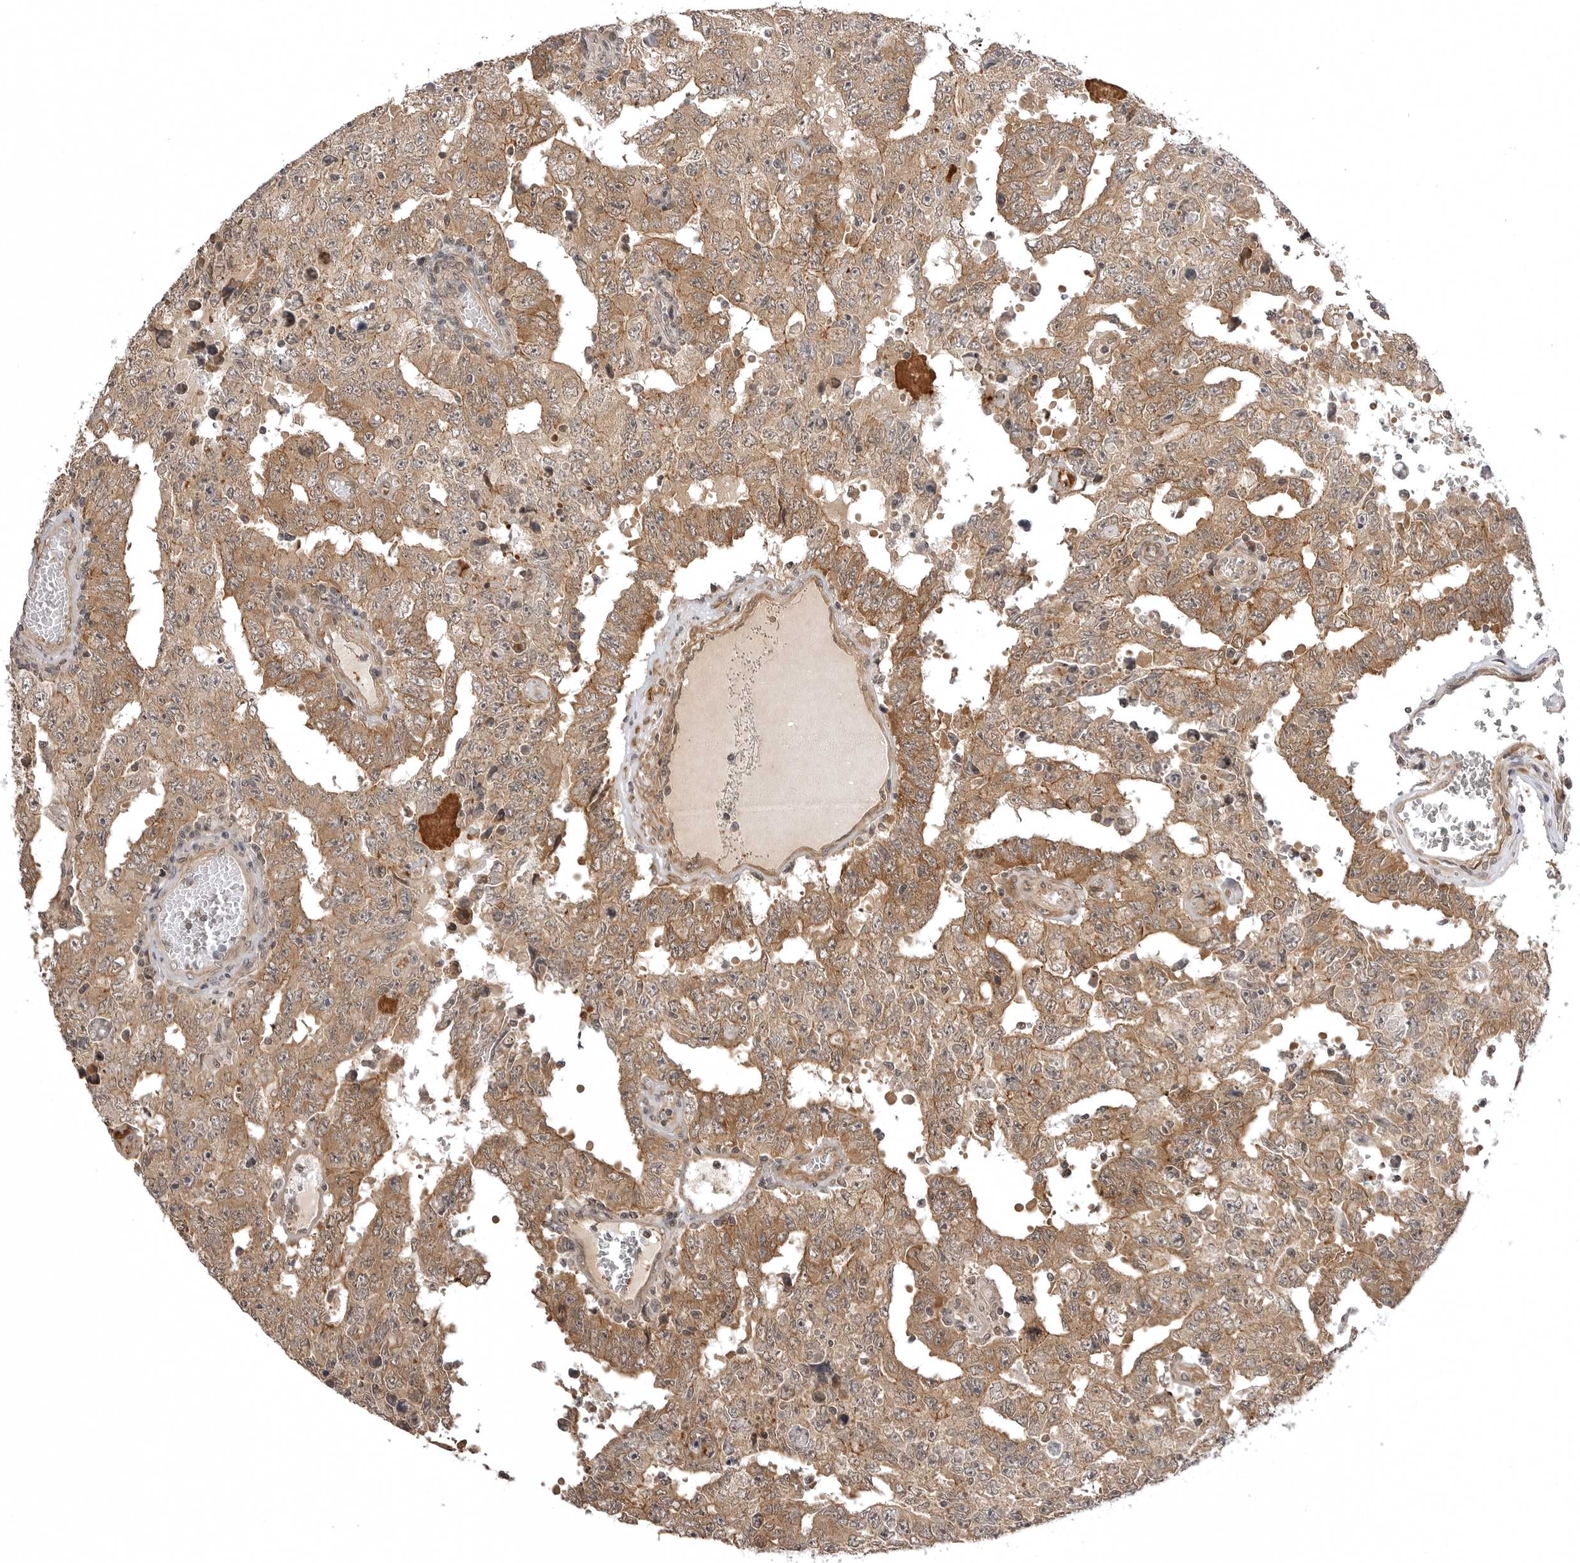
{"staining": {"intensity": "moderate", "quantity": ">75%", "location": "cytoplasmic/membranous"}, "tissue": "testis cancer", "cell_type": "Tumor cells", "image_type": "cancer", "snomed": [{"axis": "morphology", "description": "Carcinoma, Embryonal, NOS"}, {"axis": "topography", "description": "Testis"}], "caption": "Testis cancer (embryonal carcinoma) was stained to show a protein in brown. There is medium levels of moderate cytoplasmic/membranous staining in approximately >75% of tumor cells.", "gene": "SORBS1", "patient": {"sex": "male", "age": 26}}